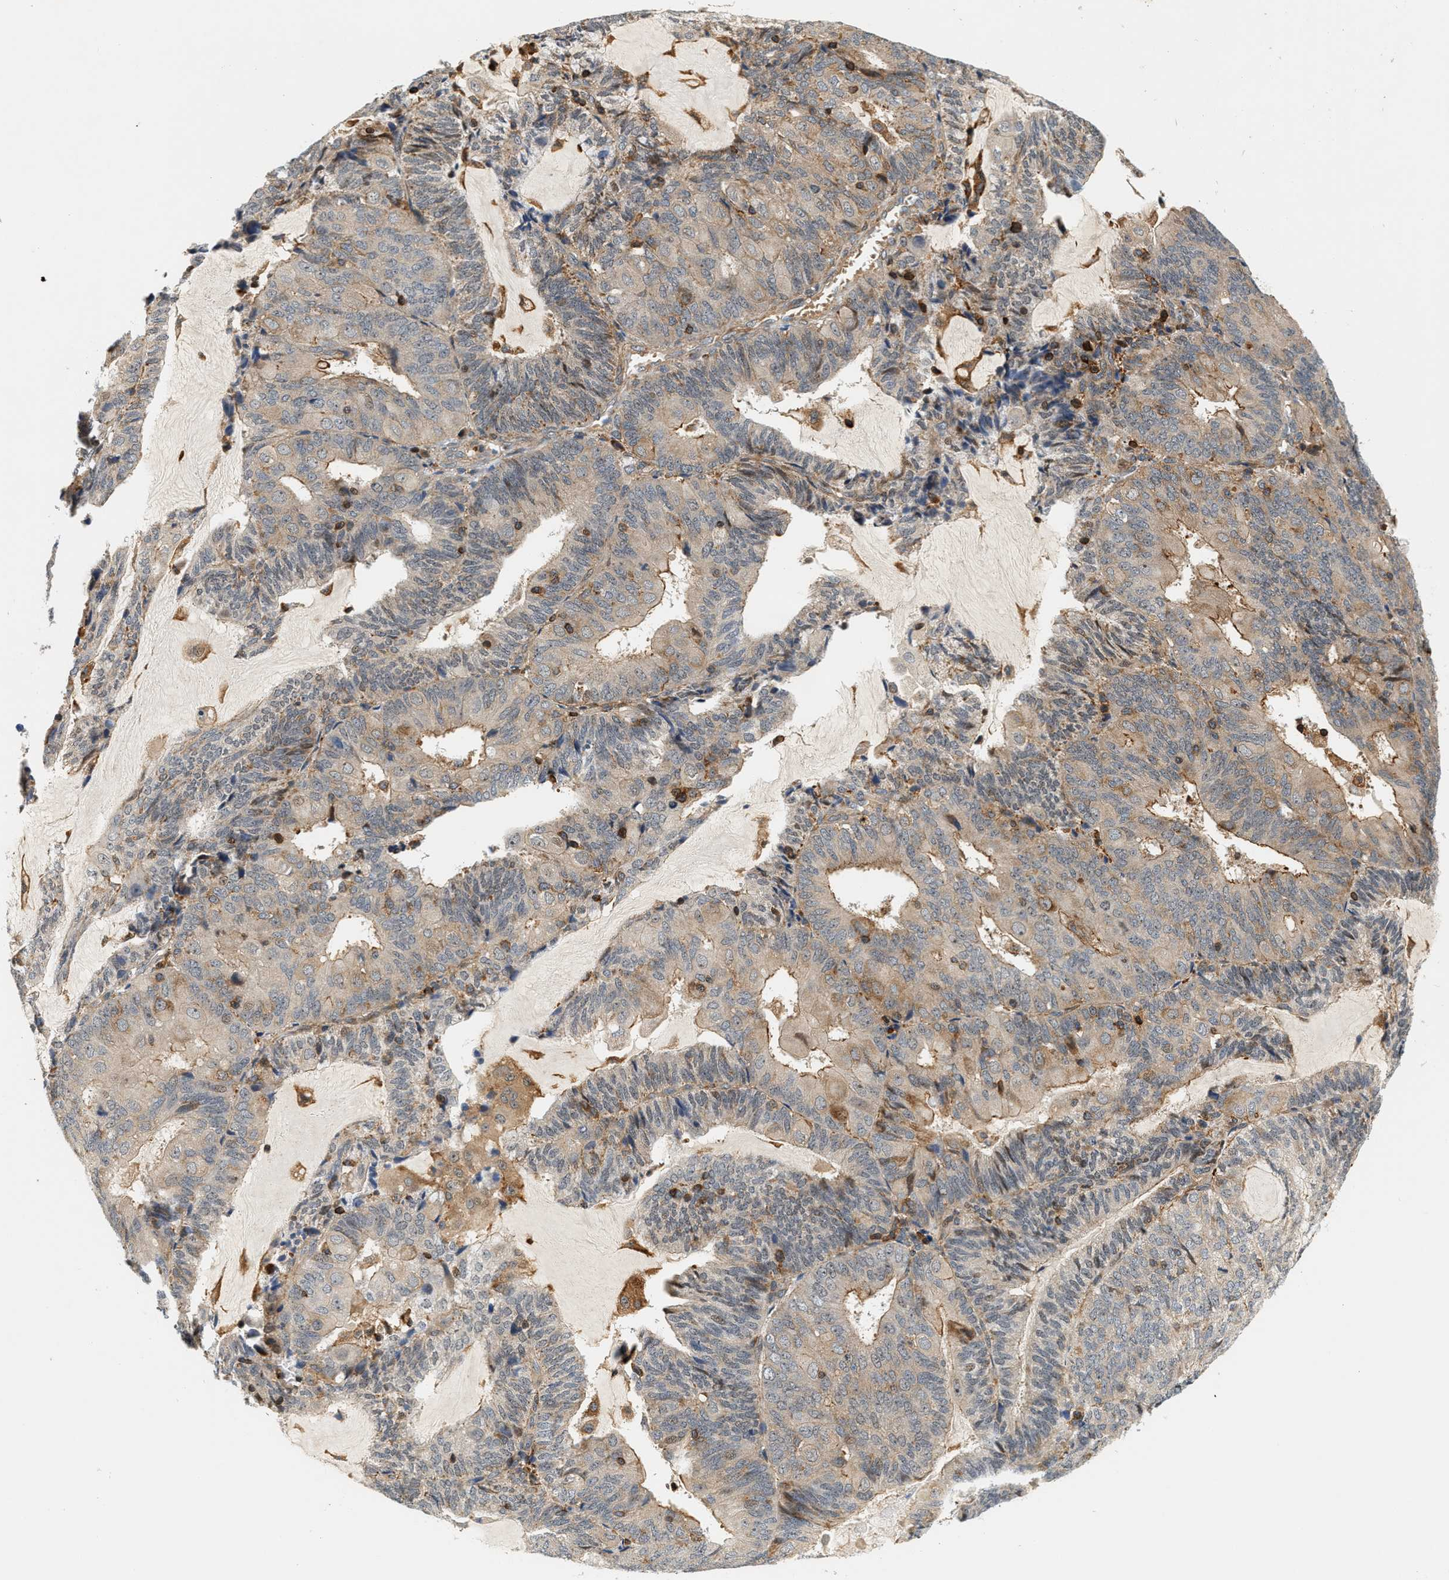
{"staining": {"intensity": "weak", "quantity": ">75%", "location": "cytoplasmic/membranous"}, "tissue": "endometrial cancer", "cell_type": "Tumor cells", "image_type": "cancer", "snomed": [{"axis": "morphology", "description": "Adenocarcinoma, NOS"}, {"axis": "topography", "description": "Endometrium"}], "caption": "High-power microscopy captured an immunohistochemistry image of adenocarcinoma (endometrial), revealing weak cytoplasmic/membranous expression in about >75% of tumor cells. (DAB IHC with brightfield microscopy, high magnification).", "gene": "SAMD9", "patient": {"sex": "female", "age": 81}}